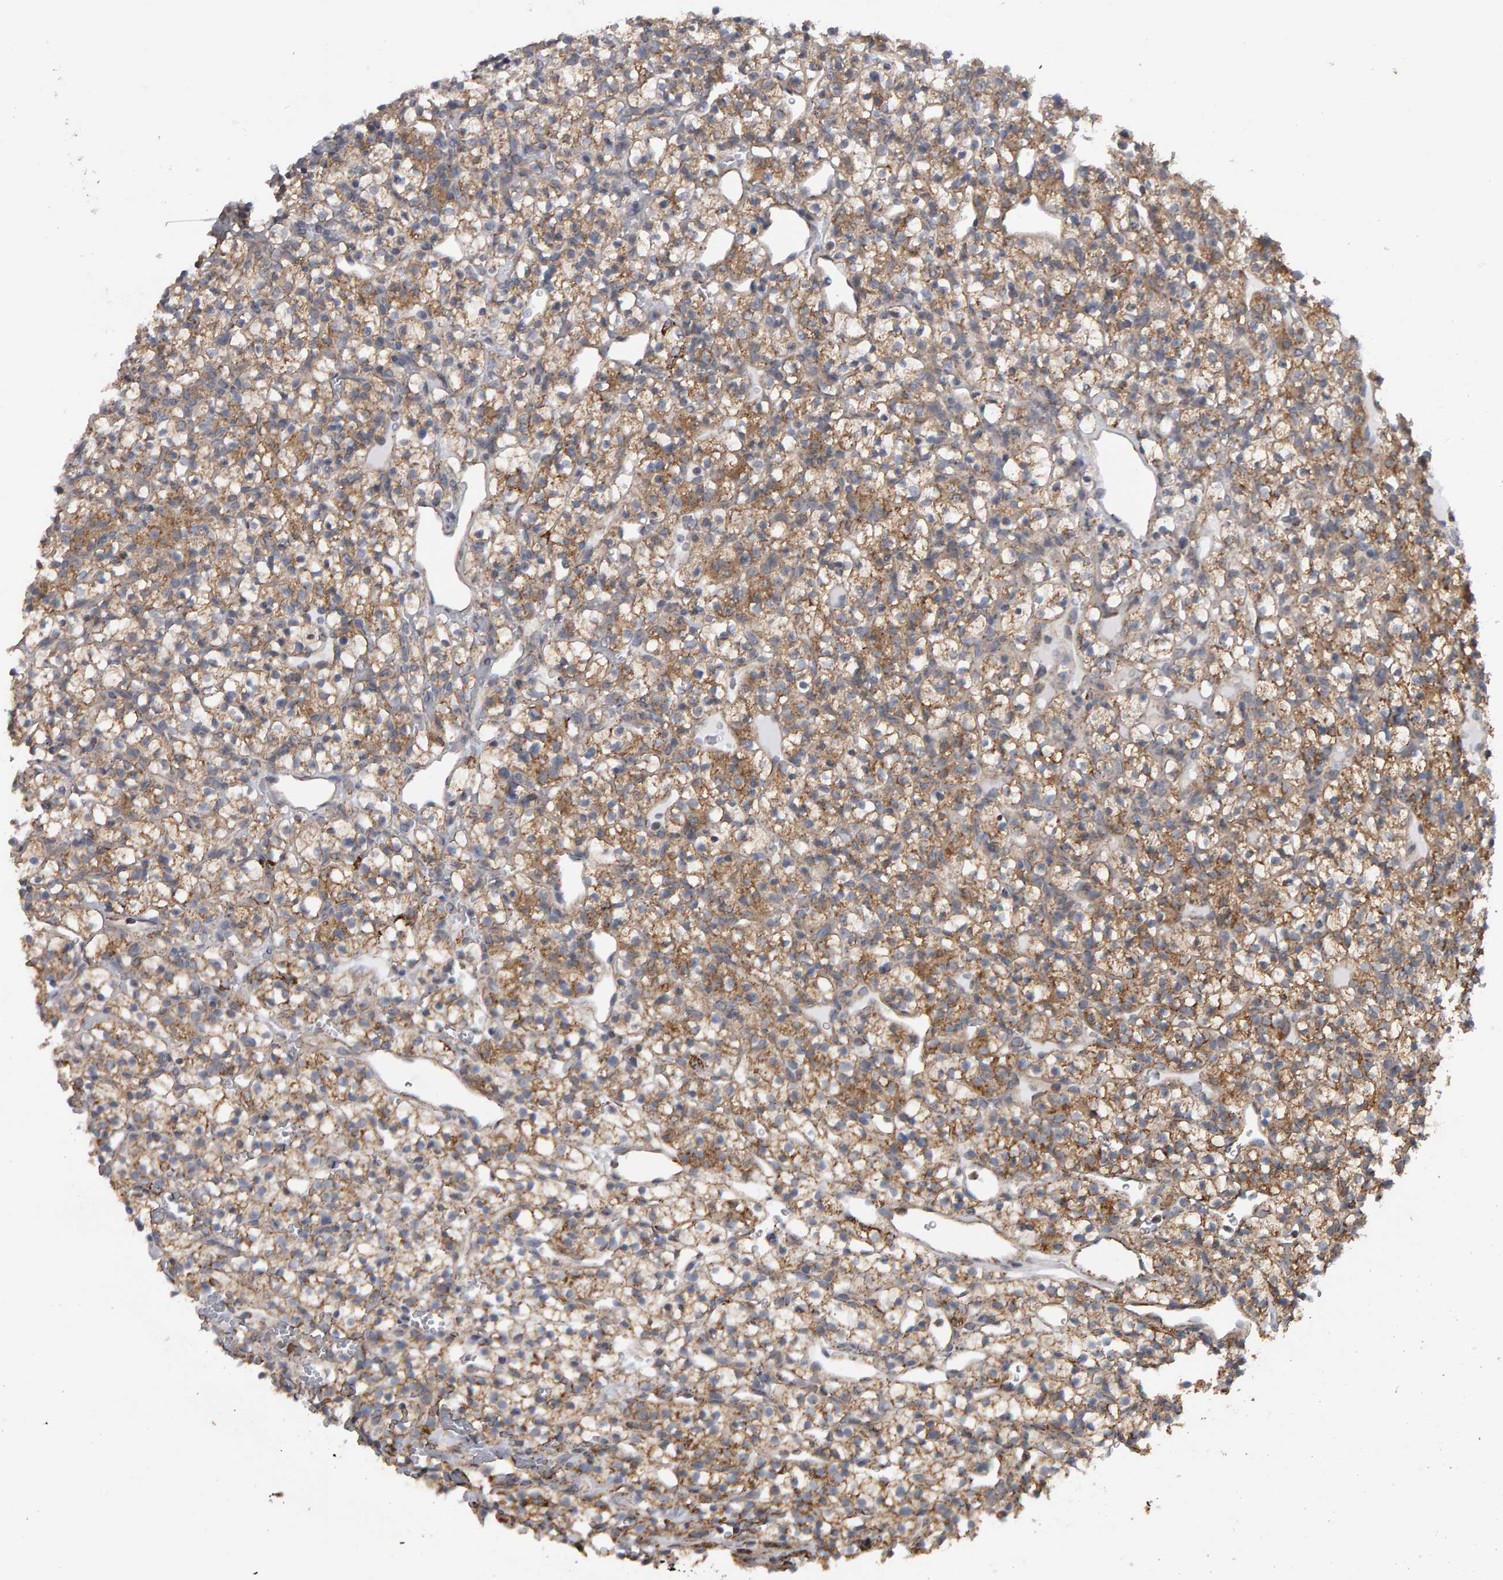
{"staining": {"intensity": "moderate", "quantity": ">75%", "location": "cytoplasmic/membranous"}, "tissue": "renal cancer", "cell_type": "Tumor cells", "image_type": "cancer", "snomed": [{"axis": "morphology", "description": "Adenocarcinoma, NOS"}, {"axis": "topography", "description": "Kidney"}], "caption": "Immunohistochemistry (IHC) micrograph of human renal cancer stained for a protein (brown), which exhibits medium levels of moderate cytoplasmic/membranous staining in approximately >75% of tumor cells.", "gene": "TOM1L1", "patient": {"sex": "female", "age": 57}}